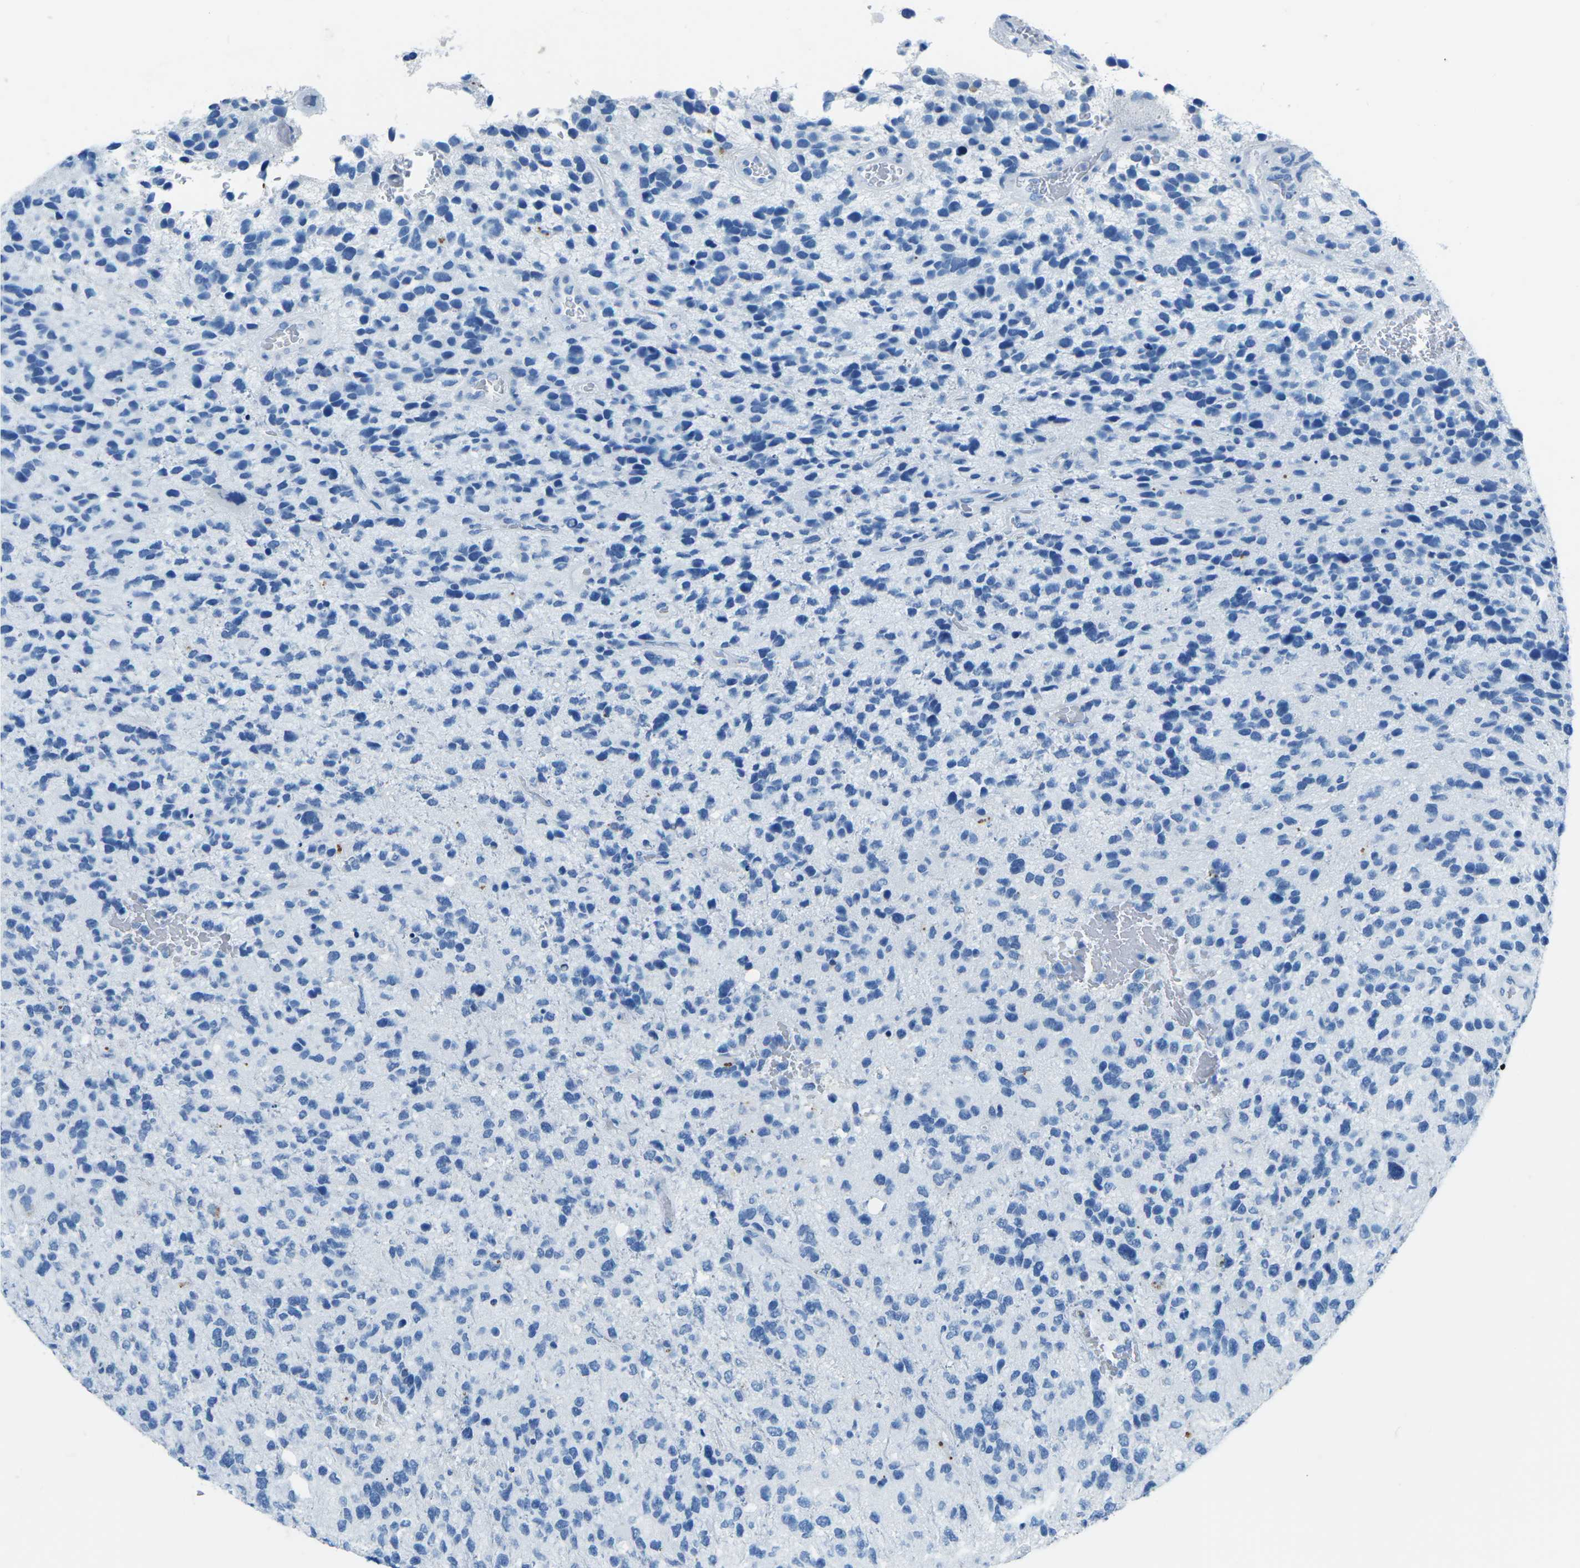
{"staining": {"intensity": "negative", "quantity": "none", "location": "none"}, "tissue": "glioma", "cell_type": "Tumor cells", "image_type": "cancer", "snomed": [{"axis": "morphology", "description": "Glioma, malignant, High grade"}, {"axis": "topography", "description": "Brain"}], "caption": "A histopathology image of human glioma is negative for staining in tumor cells.", "gene": "MYH8", "patient": {"sex": "female", "age": 58}}